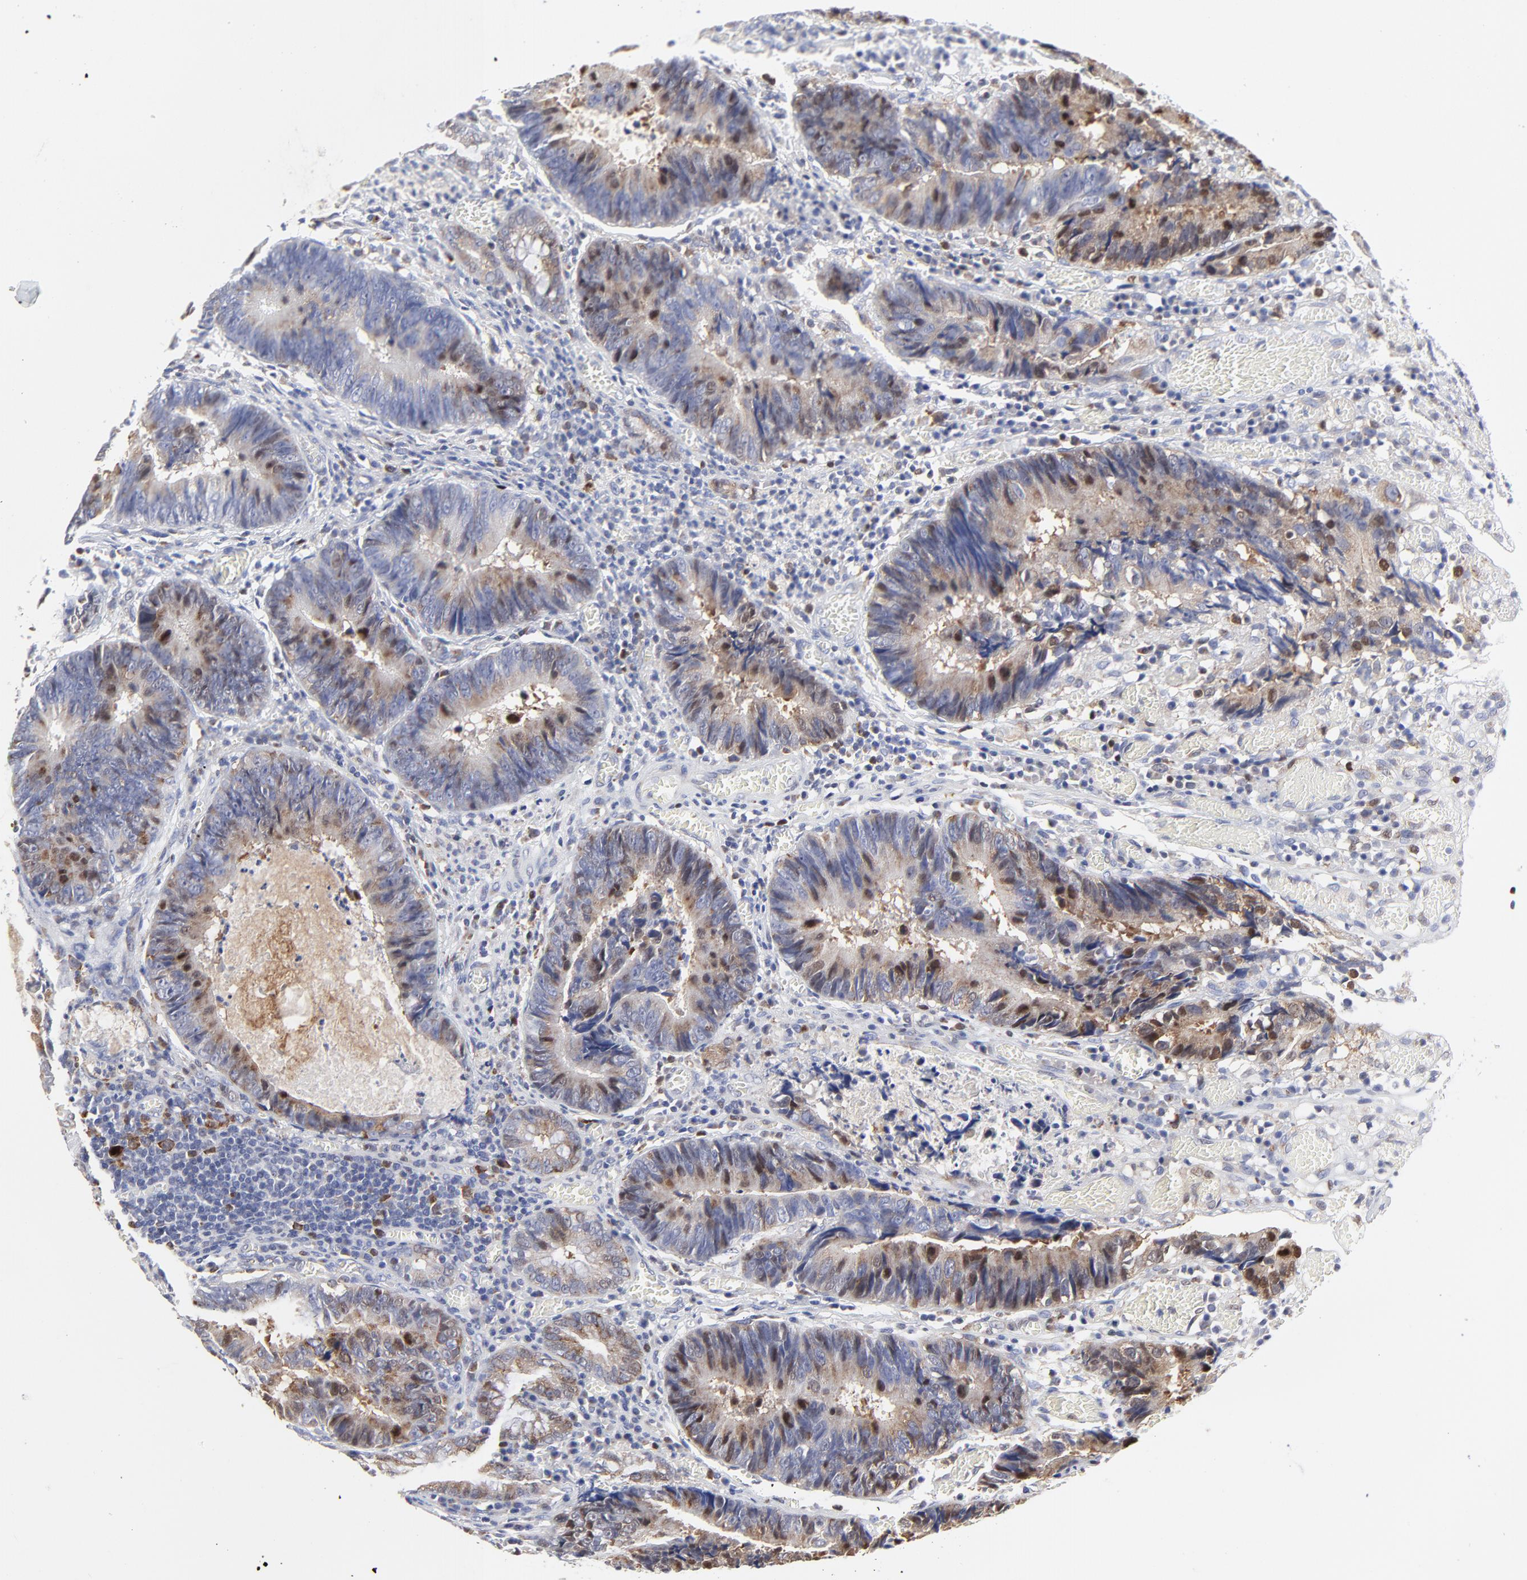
{"staining": {"intensity": "moderate", "quantity": "<25%", "location": "nuclear"}, "tissue": "colorectal cancer", "cell_type": "Tumor cells", "image_type": "cancer", "snomed": [{"axis": "morphology", "description": "Adenocarcinoma, NOS"}, {"axis": "topography", "description": "Rectum"}], "caption": "Protein analysis of colorectal cancer (adenocarcinoma) tissue shows moderate nuclear positivity in about <25% of tumor cells.", "gene": "NCAPH", "patient": {"sex": "female", "age": 98}}